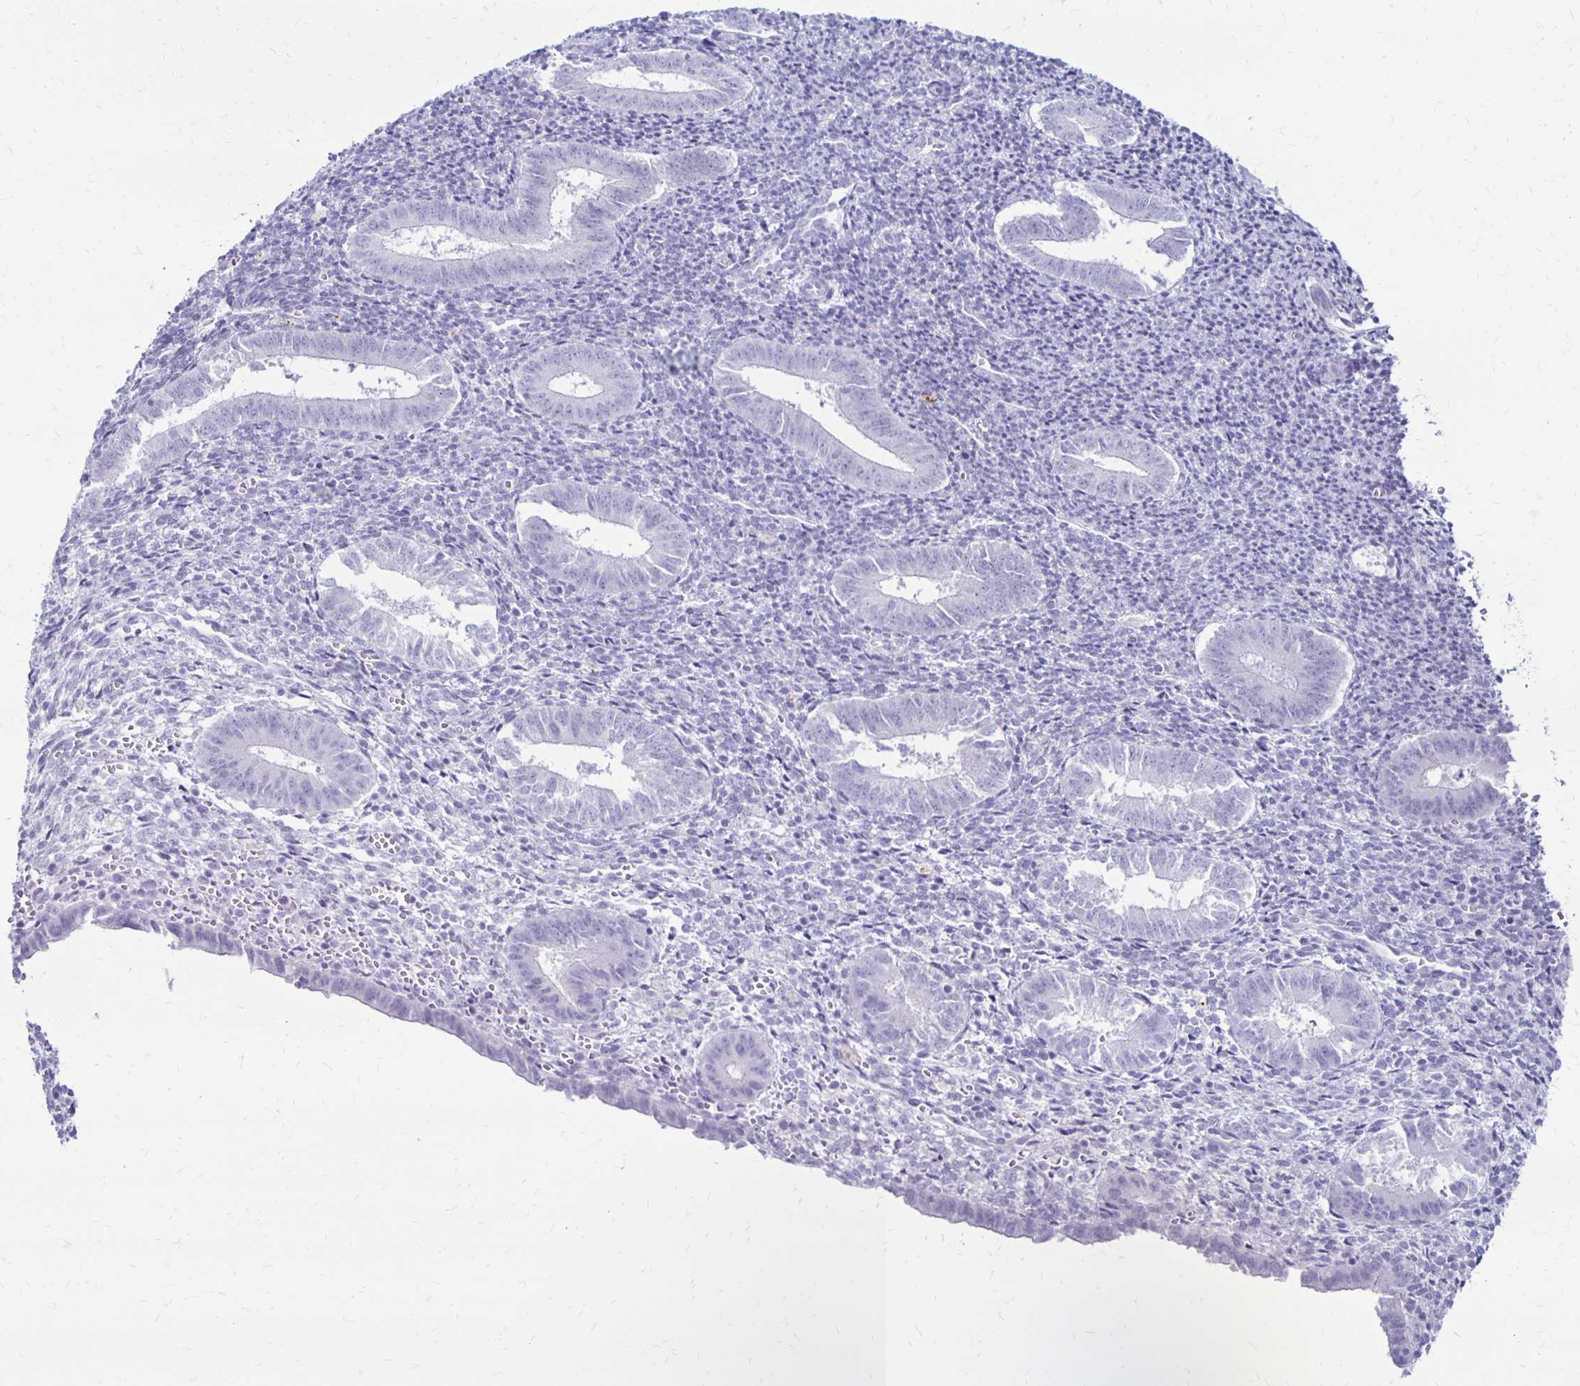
{"staining": {"intensity": "negative", "quantity": "none", "location": "none"}, "tissue": "endometrium", "cell_type": "Cells in endometrial stroma", "image_type": "normal", "snomed": [{"axis": "morphology", "description": "Normal tissue, NOS"}, {"axis": "topography", "description": "Endometrium"}], "caption": "There is no significant staining in cells in endometrial stroma of endometrium. (DAB IHC visualized using brightfield microscopy, high magnification).", "gene": "RYR1", "patient": {"sex": "female", "age": 25}}